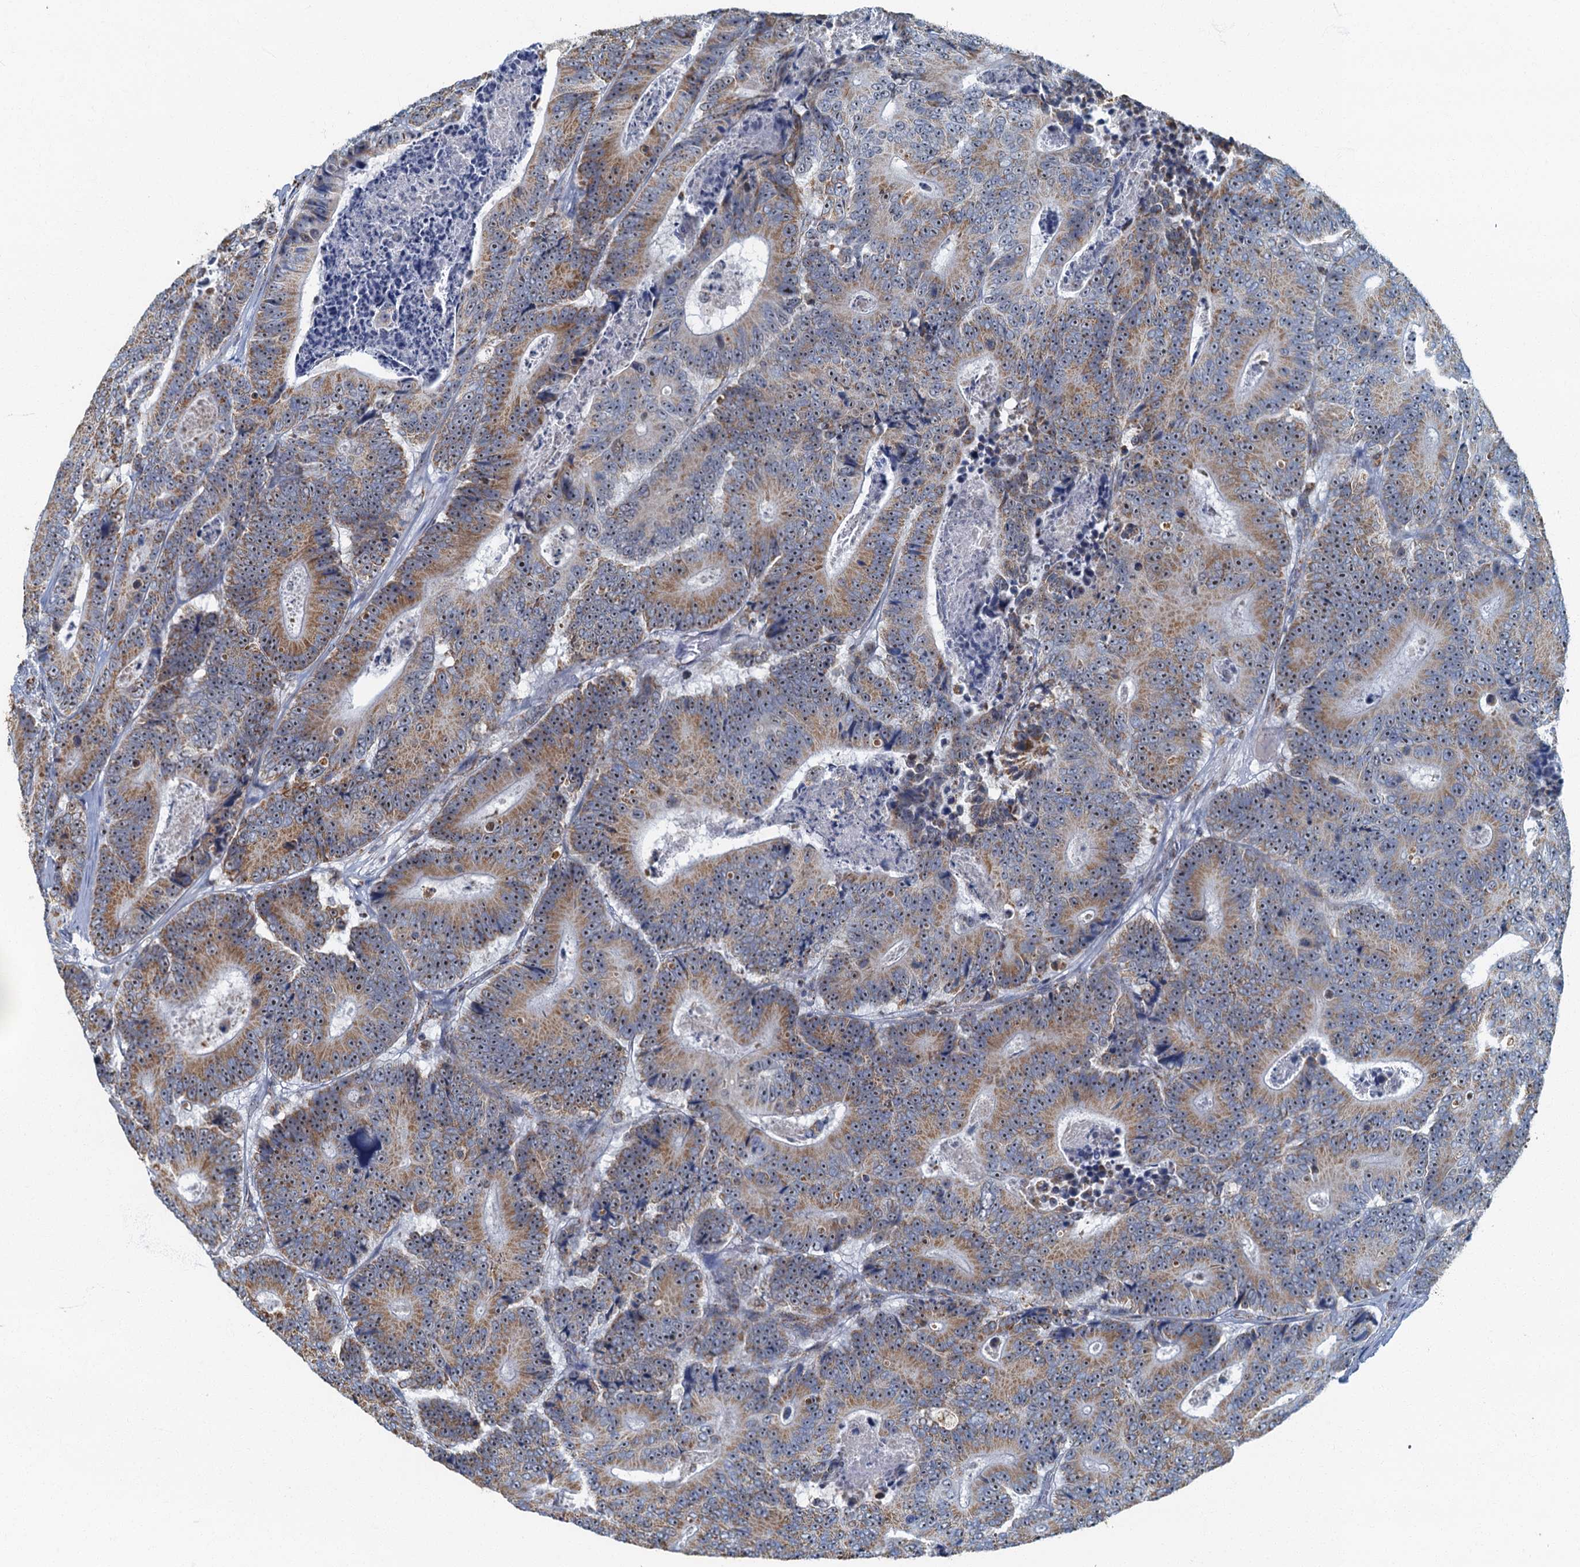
{"staining": {"intensity": "moderate", "quantity": ">75%", "location": "cytoplasmic/membranous"}, "tissue": "colorectal cancer", "cell_type": "Tumor cells", "image_type": "cancer", "snomed": [{"axis": "morphology", "description": "Adenocarcinoma, NOS"}, {"axis": "topography", "description": "Colon"}], "caption": "Protein expression analysis of colorectal adenocarcinoma shows moderate cytoplasmic/membranous staining in approximately >75% of tumor cells. (DAB = brown stain, brightfield microscopy at high magnification).", "gene": "RAD9B", "patient": {"sex": "male", "age": 83}}